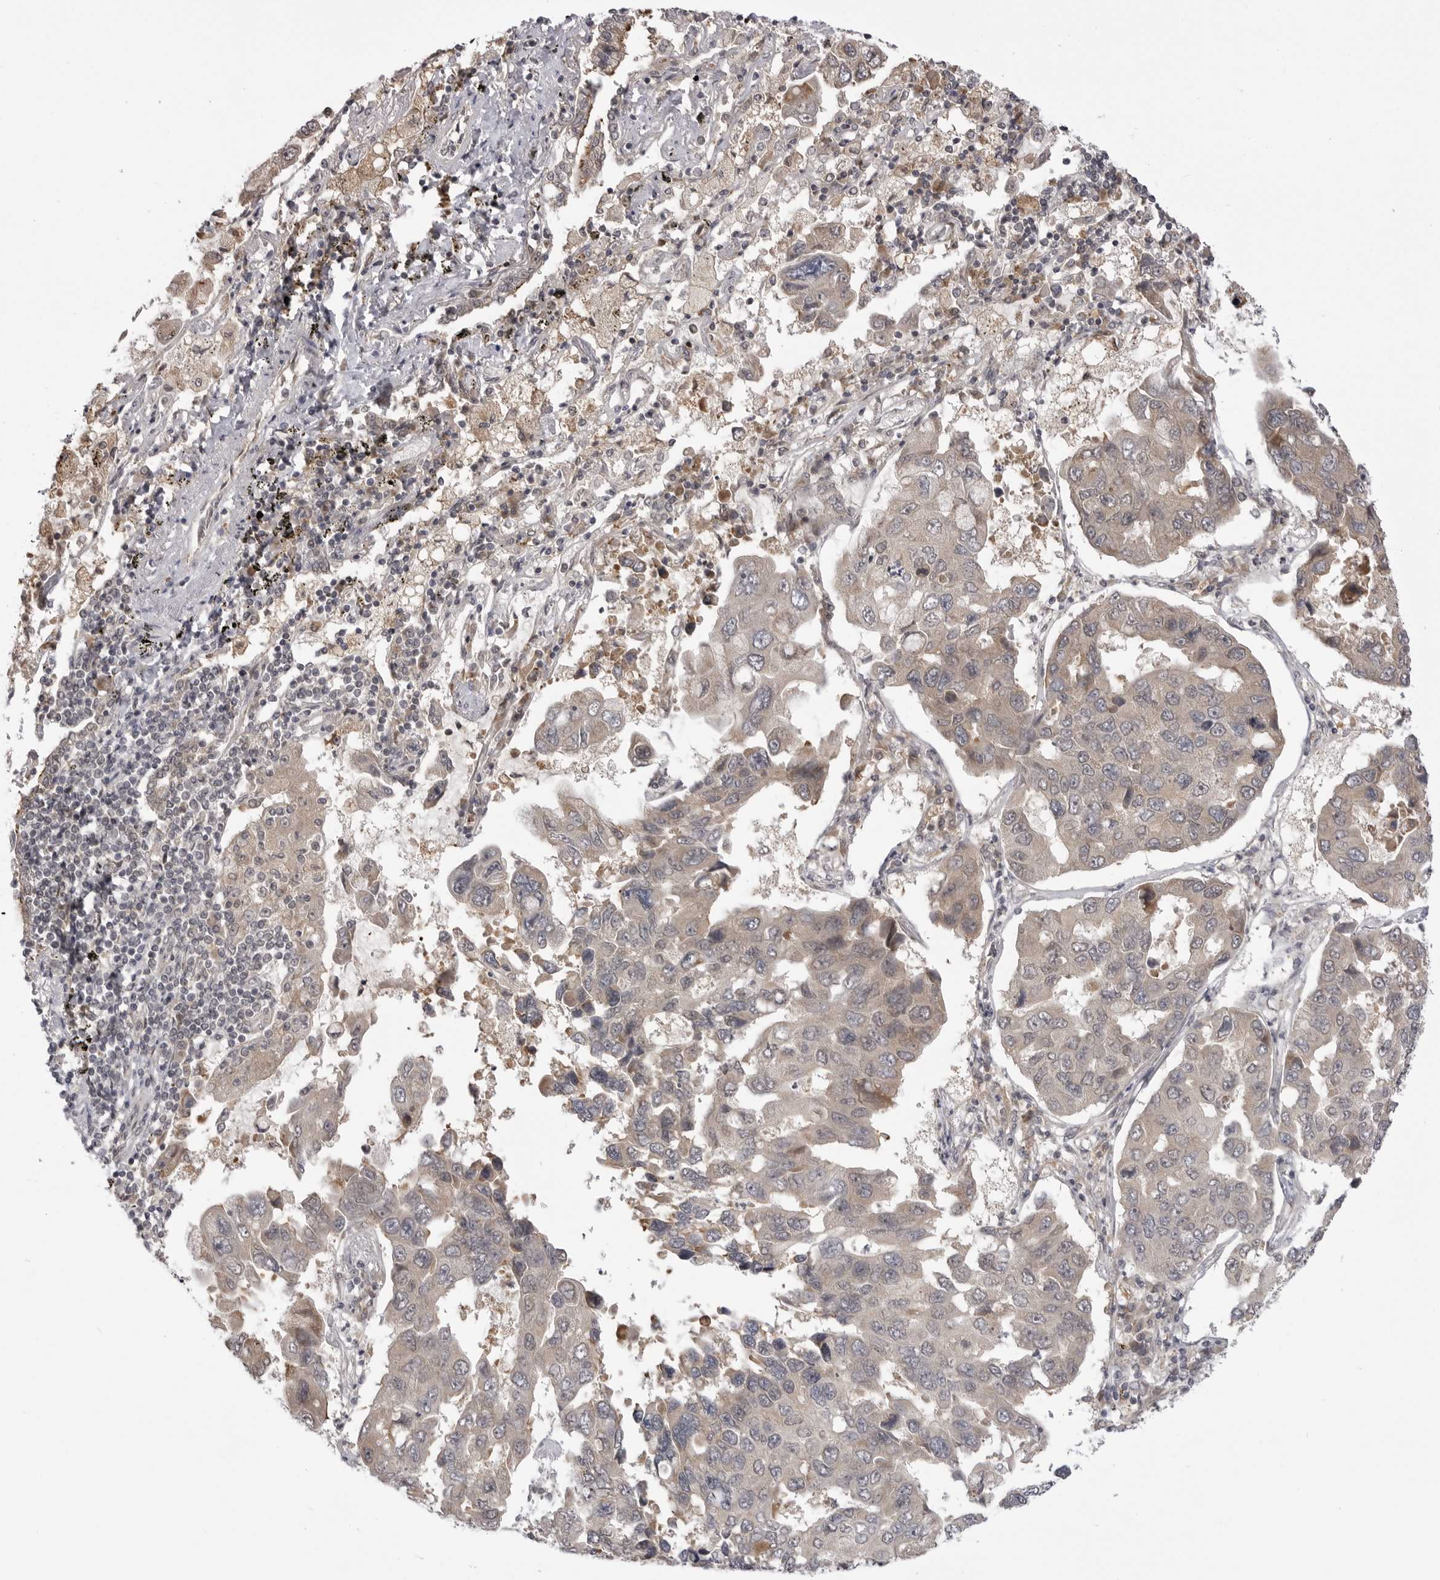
{"staining": {"intensity": "weak", "quantity": "25%-75%", "location": "cytoplasmic/membranous"}, "tissue": "lung cancer", "cell_type": "Tumor cells", "image_type": "cancer", "snomed": [{"axis": "morphology", "description": "Adenocarcinoma, NOS"}, {"axis": "topography", "description": "Lung"}], "caption": "A high-resolution image shows IHC staining of lung adenocarcinoma, which displays weak cytoplasmic/membranous positivity in about 25%-75% of tumor cells.", "gene": "PTK2B", "patient": {"sex": "male", "age": 64}}